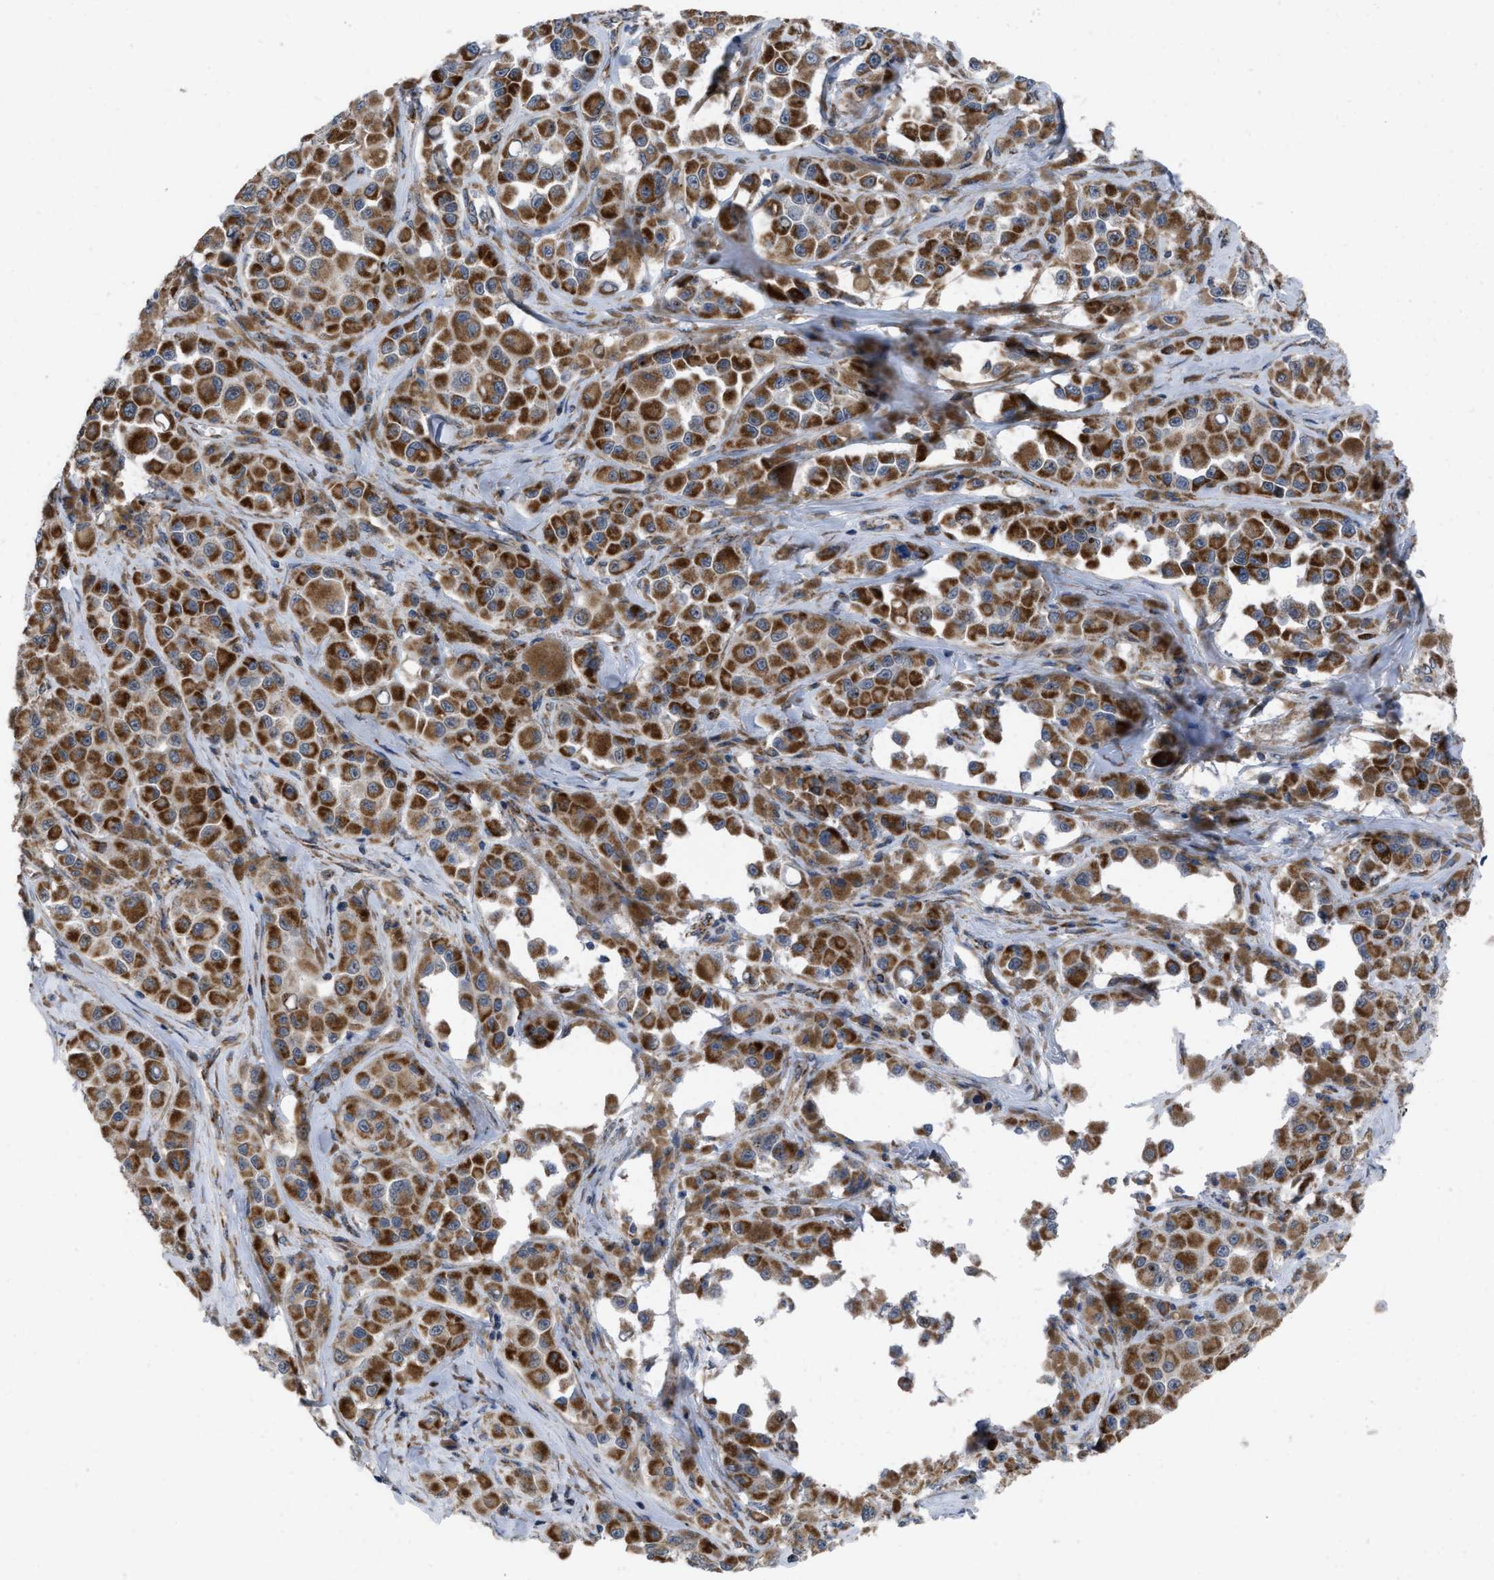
{"staining": {"intensity": "strong", "quantity": ">75%", "location": "cytoplasmic/membranous"}, "tissue": "melanoma", "cell_type": "Tumor cells", "image_type": "cancer", "snomed": [{"axis": "morphology", "description": "Malignant melanoma, NOS"}, {"axis": "topography", "description": "Skin"}], "caption": "Malignant melanoma stained with immunohistochemistry shows strong cytoplasmic/membranous expression in about >75% of tumor cells.", "gene": "AKAP1", "patient": {"sex": "male", "age": 84}}